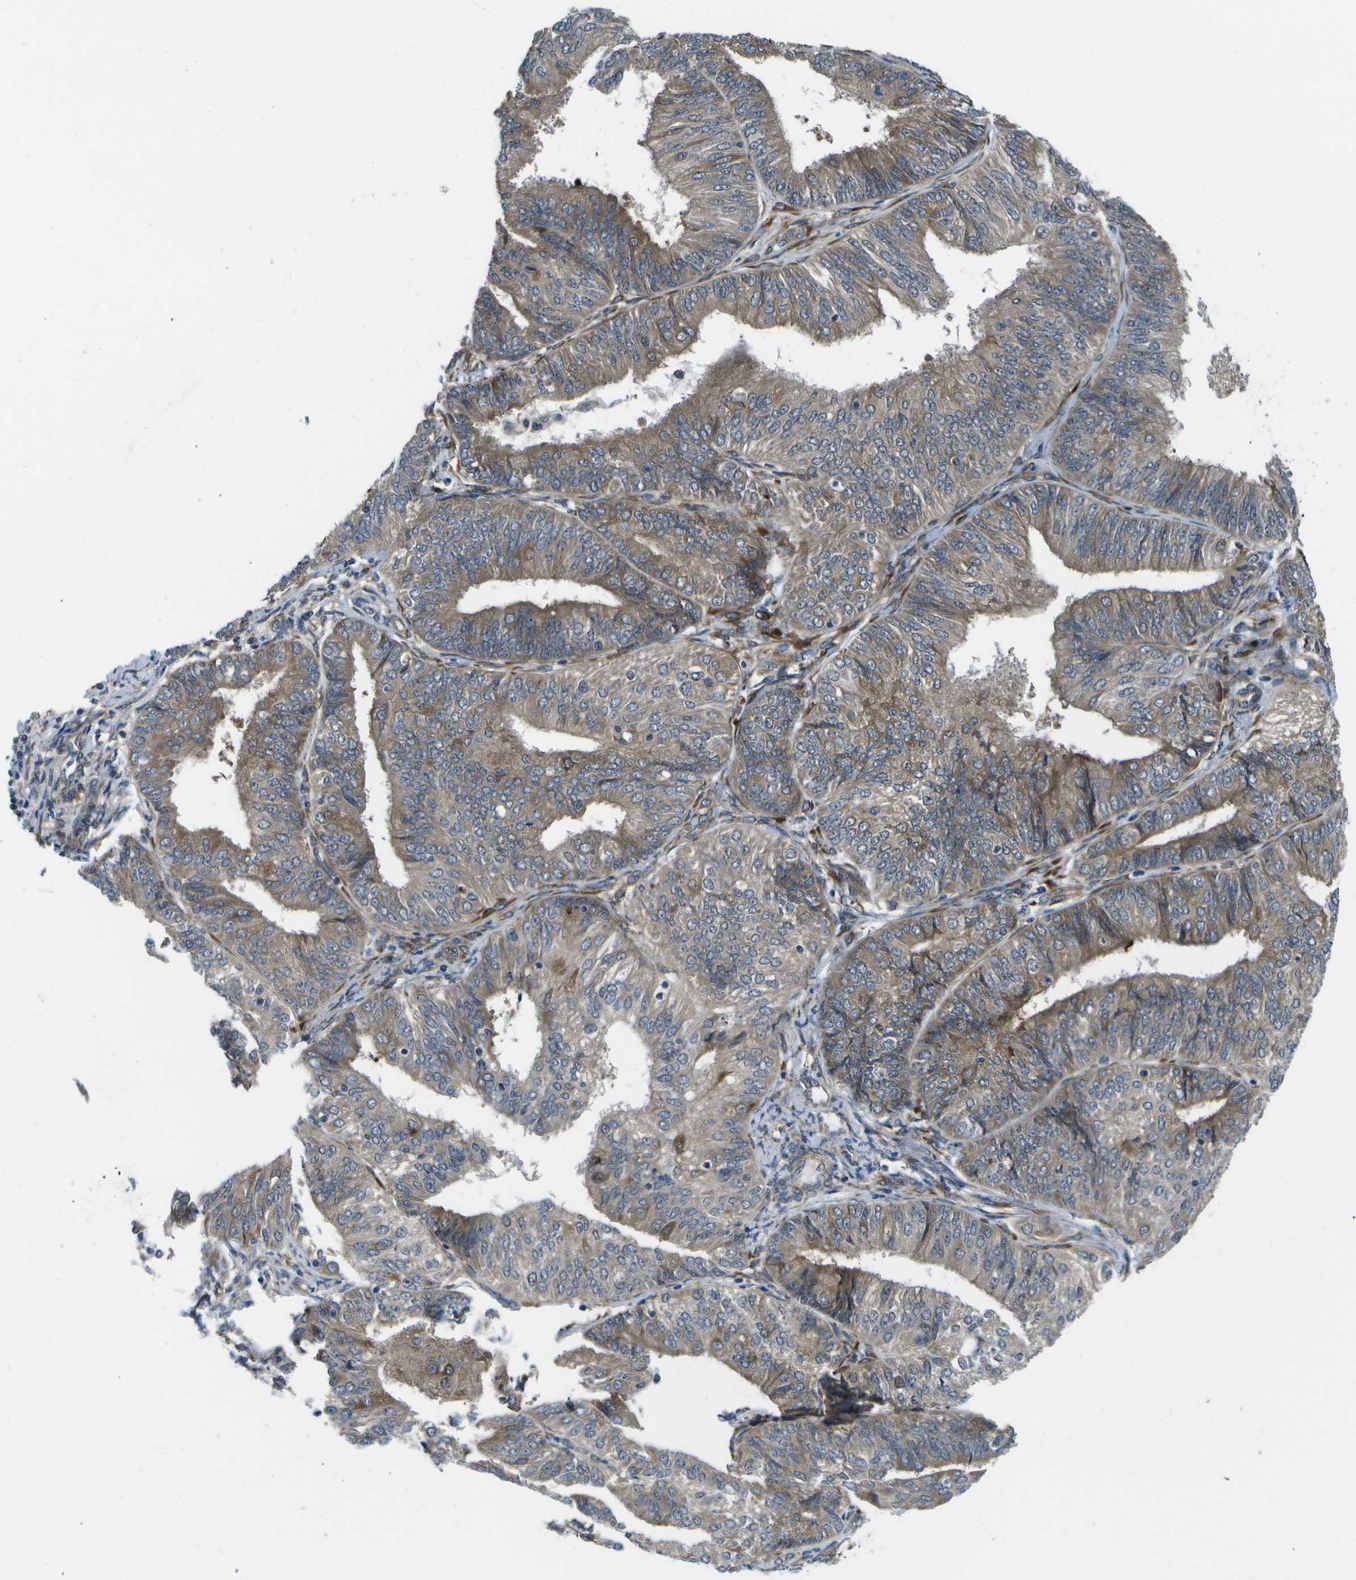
{"staining": {"intensity": "weak", "quantity": "25%-75%", "location": "cytoplasmic/membranous"}, "tissue": "endometrial cancer", "cell_type": "Tumor cells", "image_type": "cancer", "snomed": [{"axis": "morphology", "description": "Adenocarcinoma, NOS"}, {"axis": "topography", "description": "Endometrium"}], "caption": "Tumor cells show weak cytoplasmic/membranous positivity in about 25%-75% of cells in adenocarcinoma (endometrial). The staining is performed using DAB brown chromogen to label protein expression. The nuclei are counter-stained blue using hematoxylin.", "gene": "P3H1", "patient": {"sex": "female", "age": 58}}